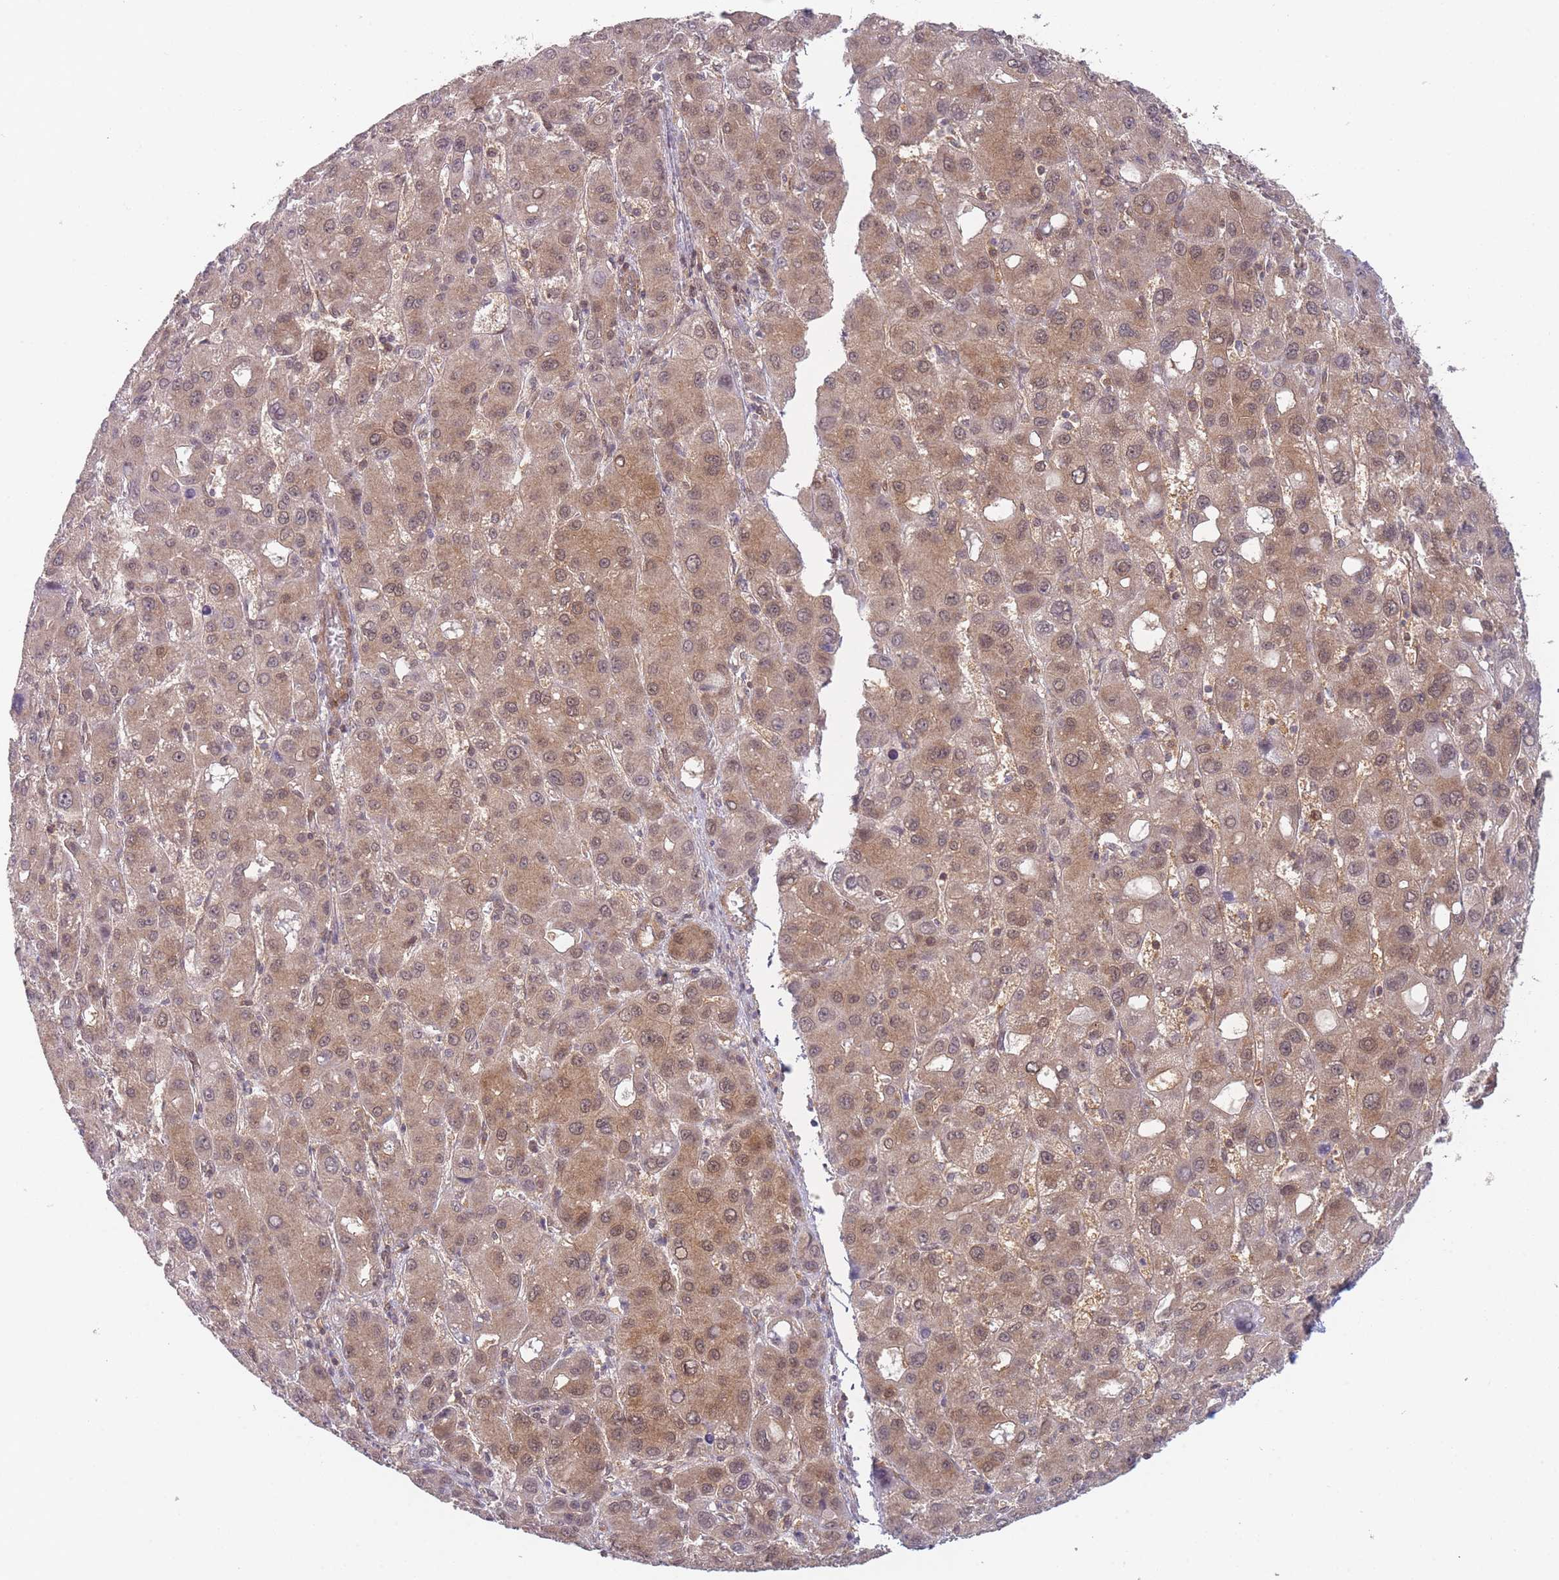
{"staining": {"intensity": "moderate", "quantity": ">75%", "location": "cytoplasmic/membranous,nuclear"}, "tissue": "liver cancer", "cell_type": "Tumor cells", "image_type": "cancer", "snomed": [{"axis": "morphology", "description": "Carcinoma, Hepatocellular, NOS"}, {"axis": "topography", "description": "Liver"}], "caption": "Tumor cells reveal medium levels of moderate cytoplasmic/membranous and nuclear expression in approximately >75% of cells in liver hepatocellular carcinoma. Nuclei are stained in blue.", "gene": "MRI1", "patient": {"sex": "male", "age": 55}}